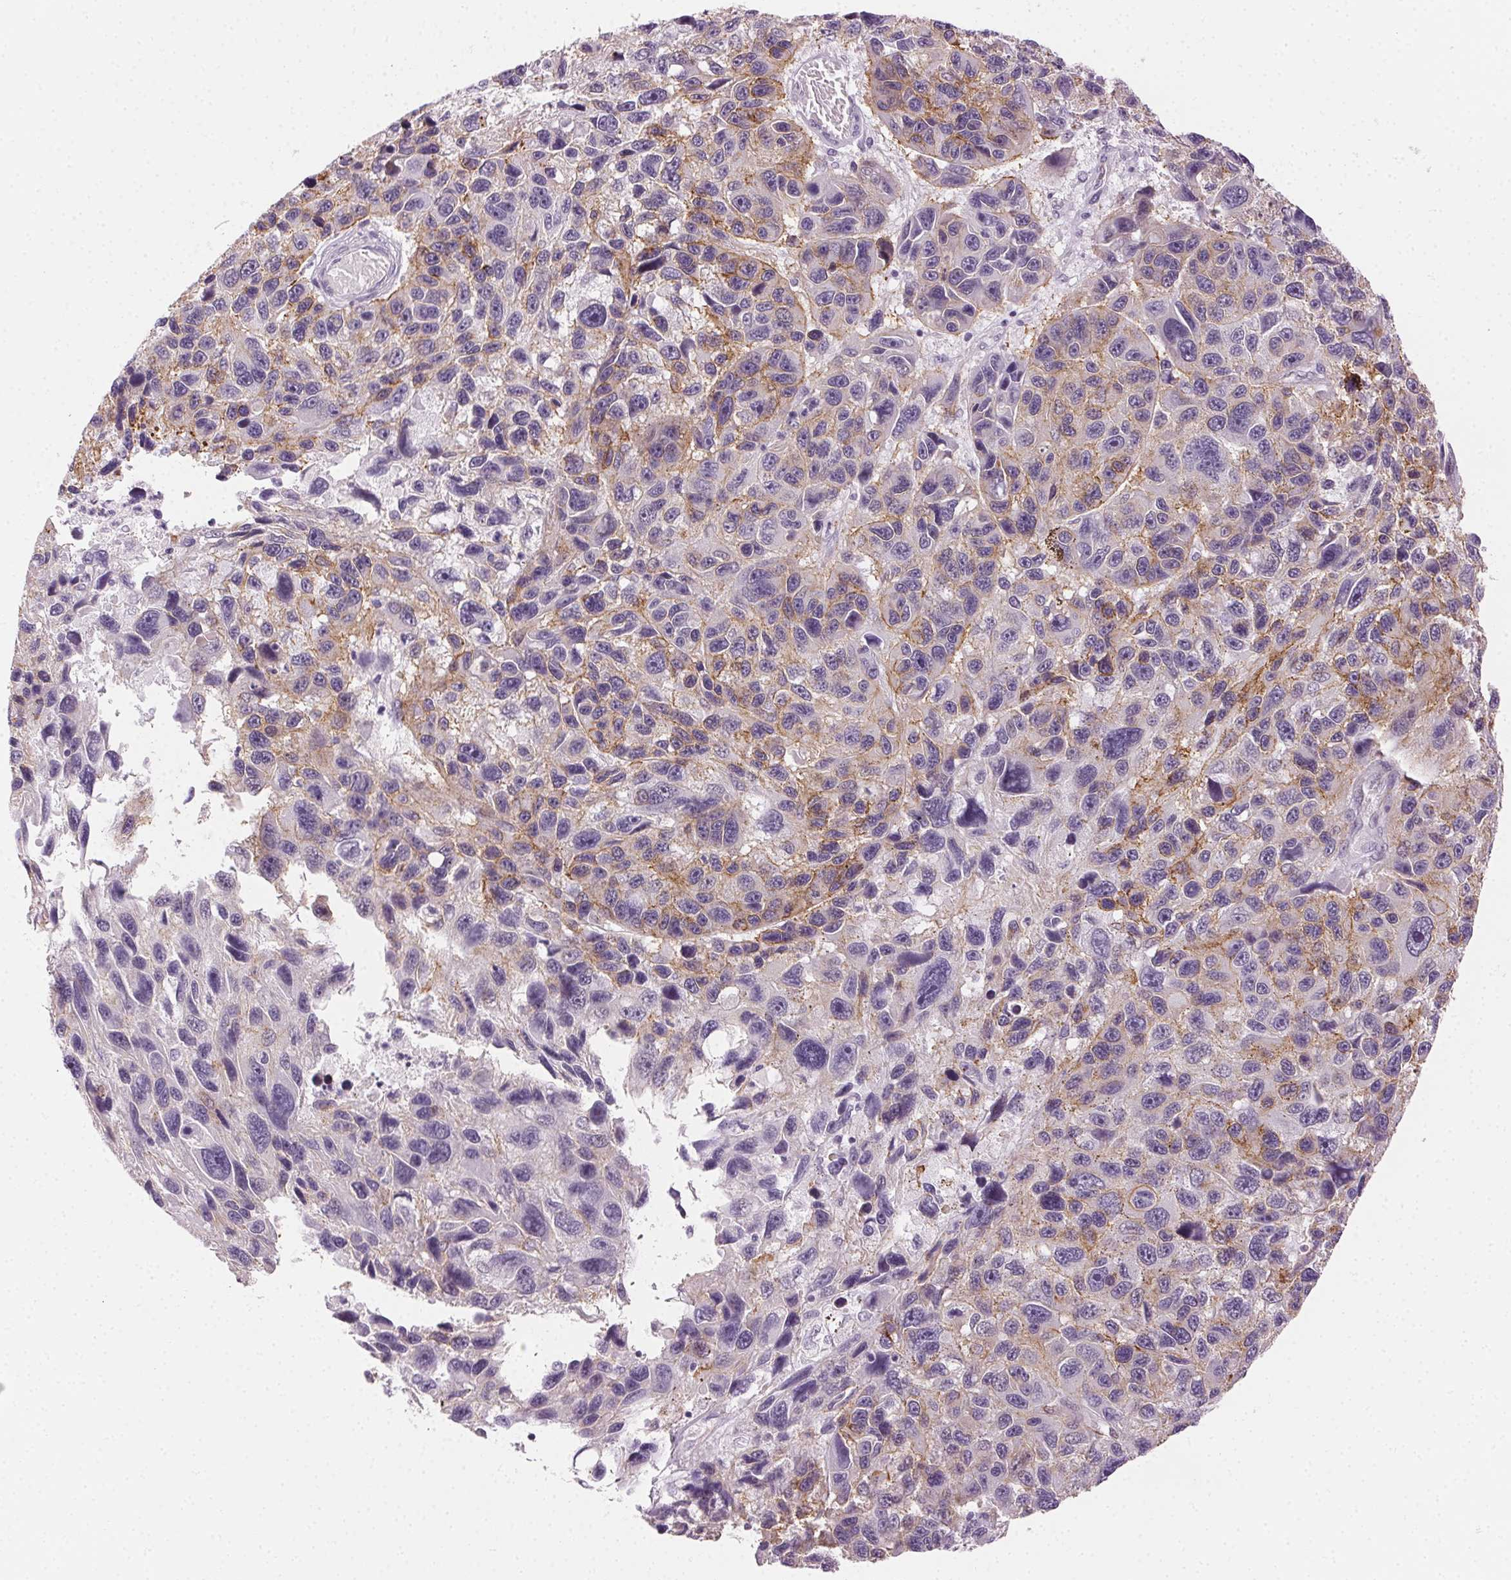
{"staining": {"intensity": "moderate", "quantity": "<25%", "location": "cytoplasmic/membranous"}, "tissue": "melanoma", "cell_type": "Tumor cells", "image_type": "cancer", "snomed": [{"axis": "morphology", "description": "Malignant melanoma, NOS"}, {"axis": "topography", "description": "Skin"}], "caption": "Melanoma stained with a brown dye displays moderate cytoplasmic/membranous positive expression in about <25% of tumor cells.", "gene": "AIF1L", "patient": {"sex": "male", "age": 53}}